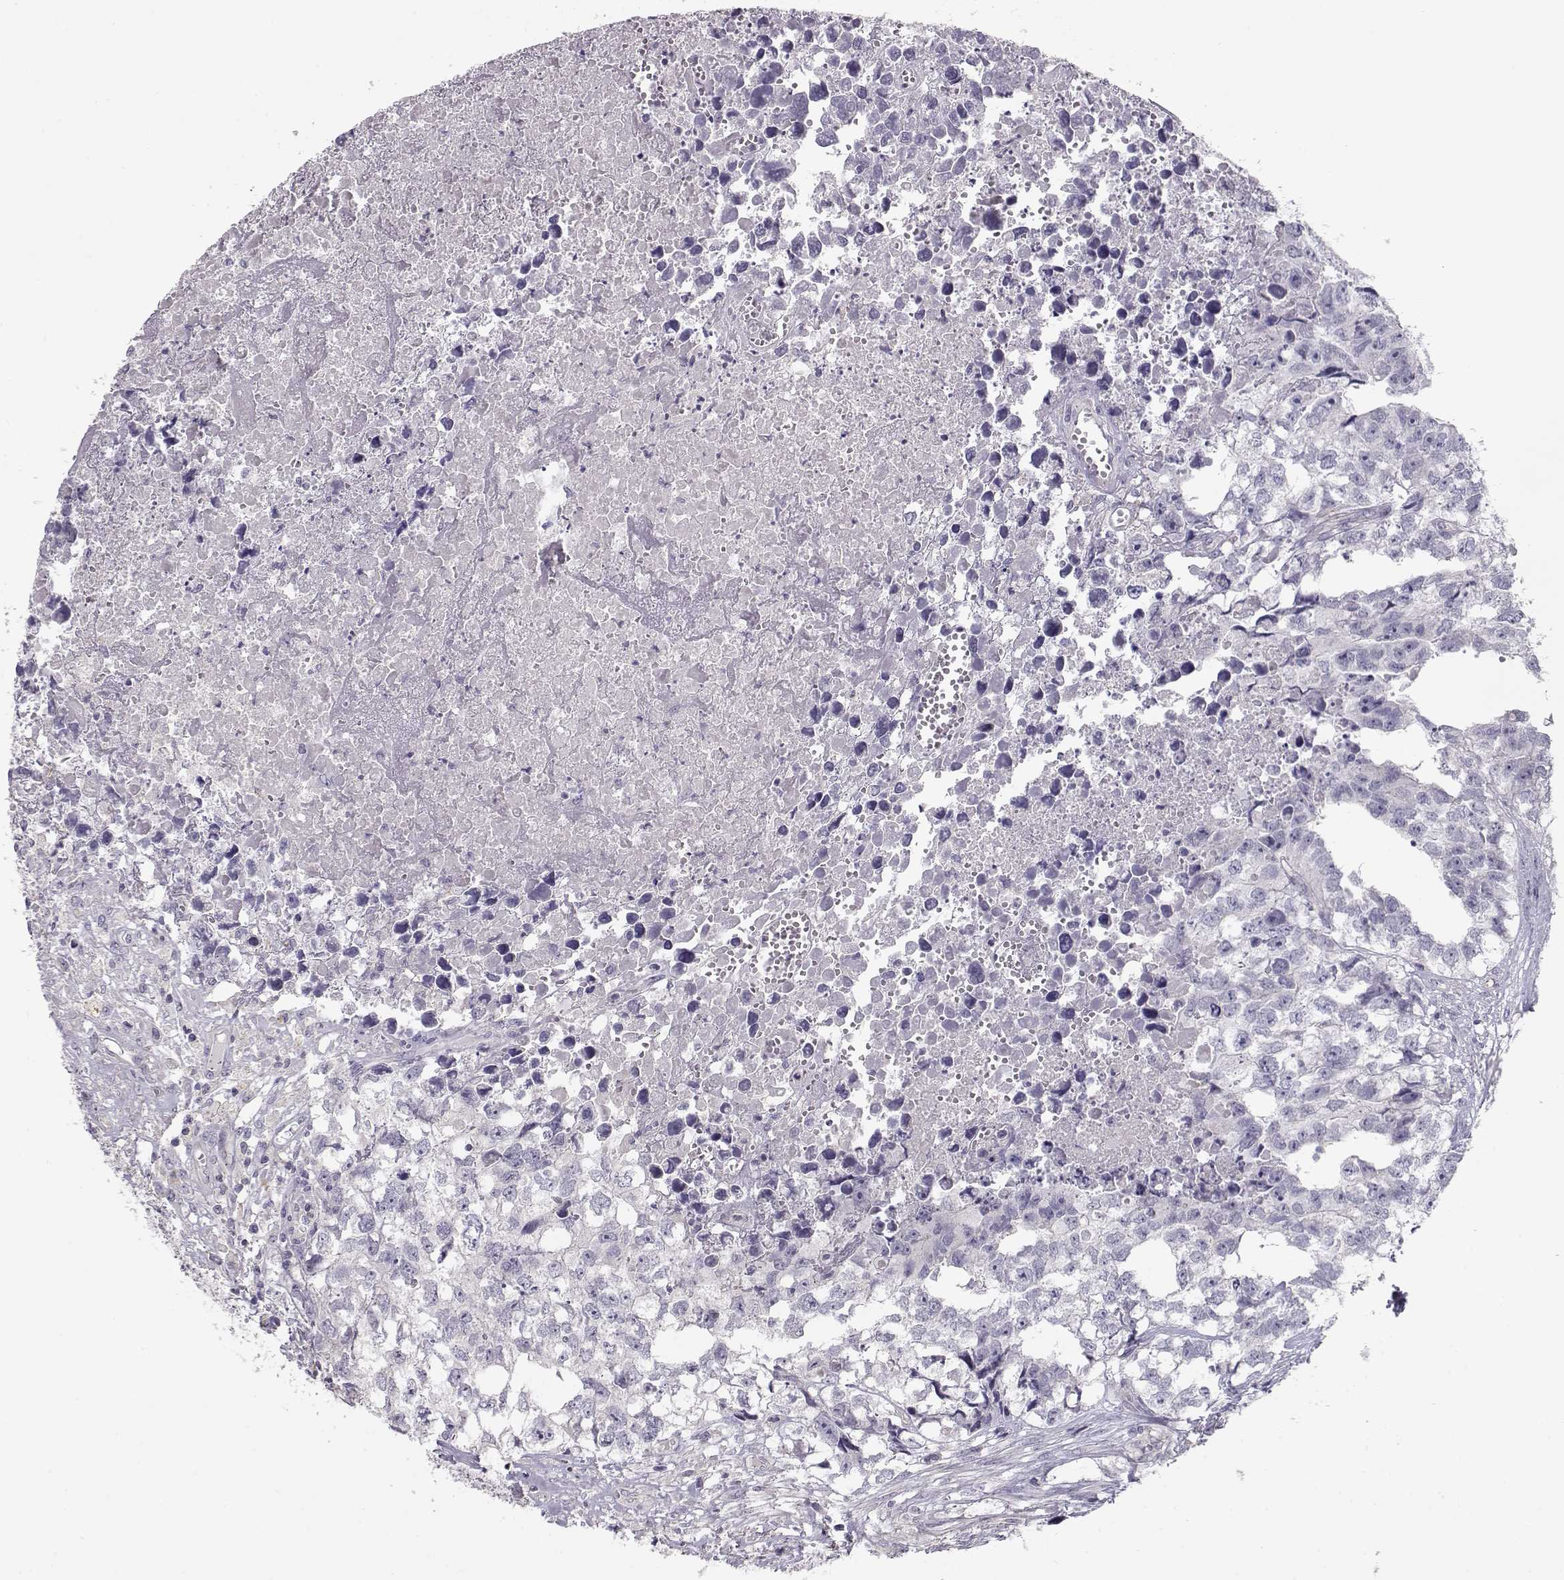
{"staining": {"intensity": "negative", "quantity": "none", "location": "none"}, "tissue": "testis cancer", "cell_type": "Tumor cells", "image_type": "cancer", "snomed": [{"axis": "morphology", "description": "Carcinoma, Embryonal, NOS"}, {"axis": "morphology", "description": "Teratoma, malignant, NOS"}, {"axis": "topography", "description": "Testis"}], "caption": "Testis cancer (malignant teratoma) was stained to show a protein in brown. There is no significant positivity in tumor cells.", "gene": "GRK1", "patient": {"sex": "male", "age": 44}}